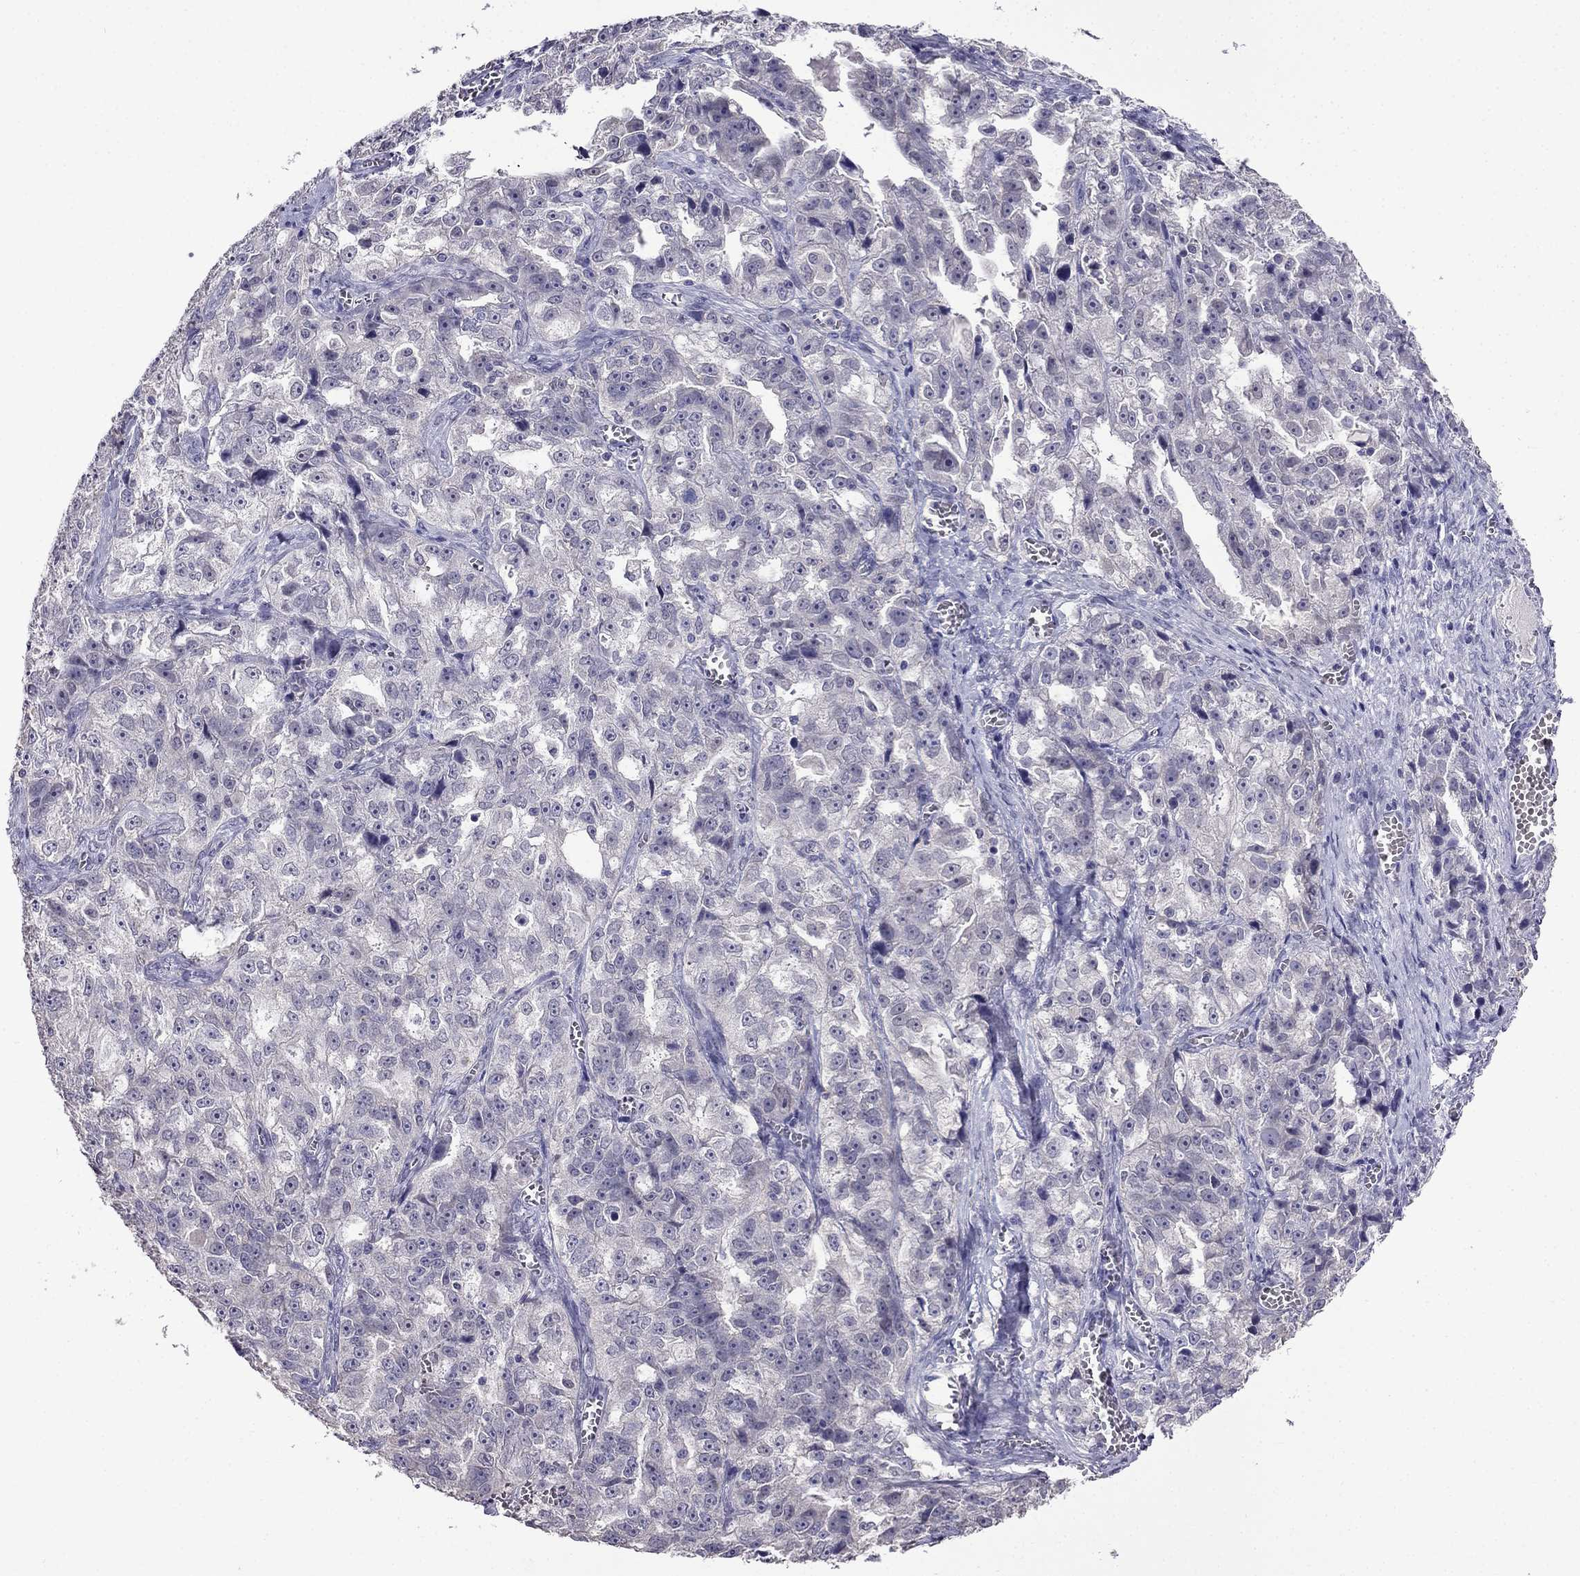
{"staining": {"intensity": "negative", "quantity": "none", "location": "none"}, "tissue": "ovarian cancer", "cell_type": "Tumor cells", "image_type": "cancer", "snomed": [{"axis": "morphology", "description": "Cystadenocarcinoma, serous, NOS"}, {"axis": "topography", "description": "Ovary"}], "caption": "Protein analysis of serous cystadenocarcinoma (ovarian) shows no significant positivity in tumor cells.", "gene": "AQP9", "patient": {"sex": "female", "age": 51}}